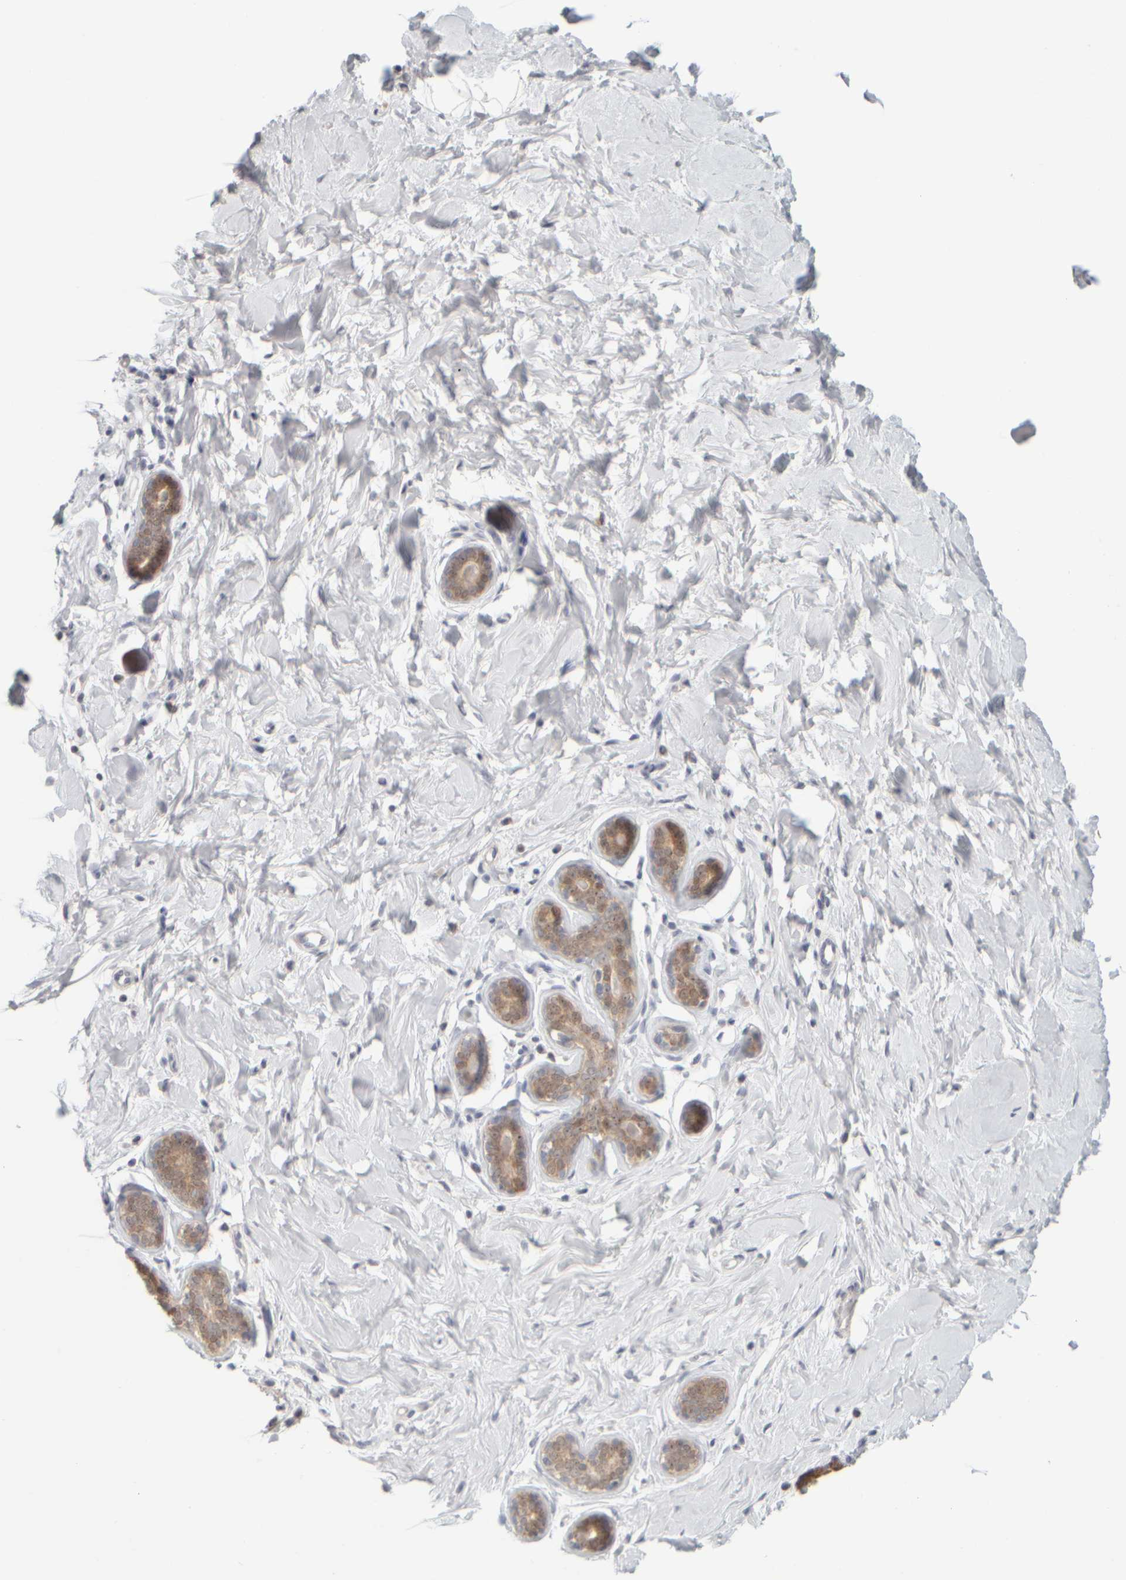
{"staining": {"intensity": "negative", "quantity": "none", "location": "none"}, "tissue": "breast", "cell_type": "Adipocytes", "image_type": "normal", "snomed": [{"axis": "morphology", "description": "Normal tissue, NOS"}, {"axis": "topography", "description": "Breast"}], "caption": "Breast stained for a protein using IHC exhibits no staining adipocytes.", "gene": "DCXR", "patient": {"sex": "female", "age": 23}}